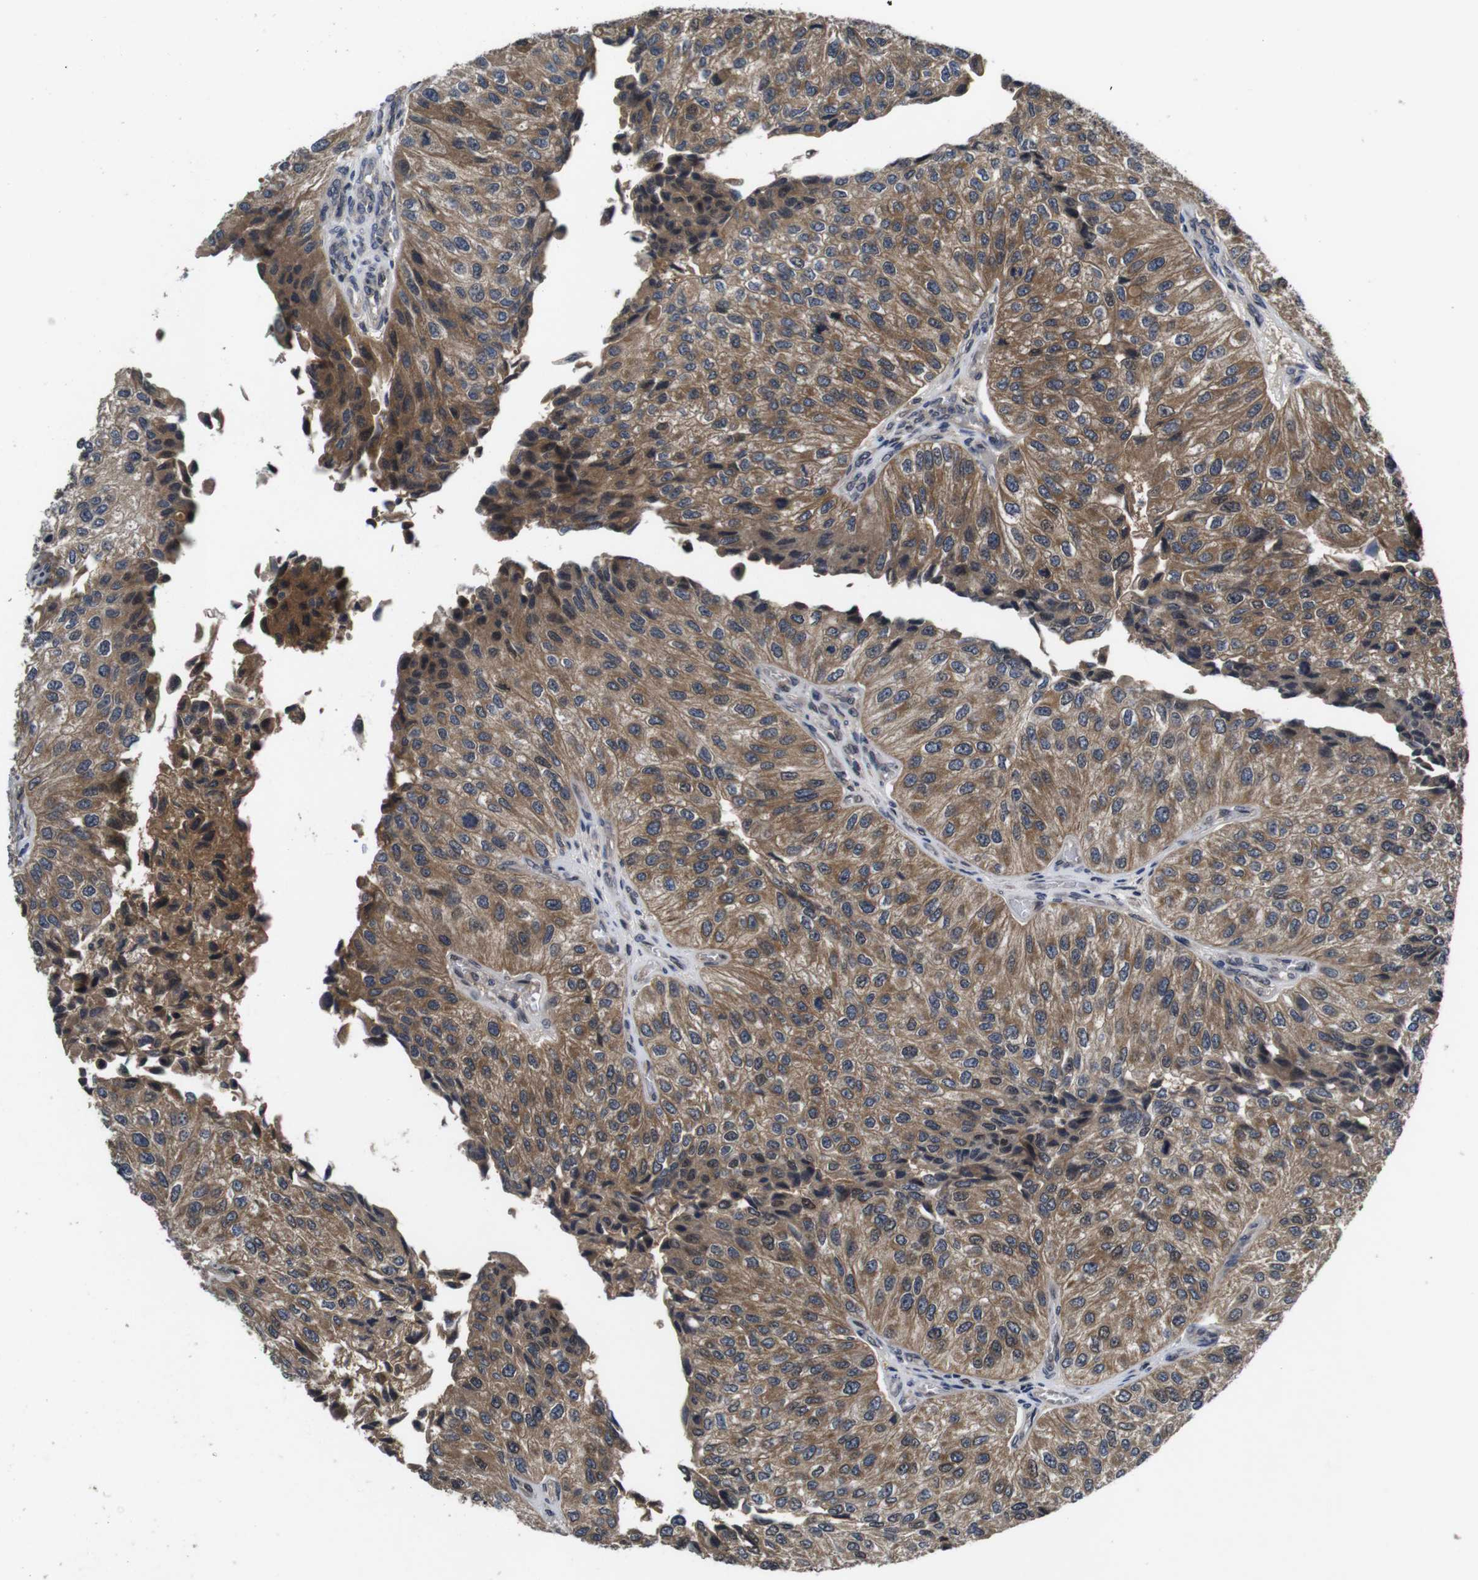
{"staining": {"intensity": "moderate", "quantity": ">75%", "location": "cytoplasmic/membranous,nuclear"}, "tissue": "urothelial cancer", "cell_type": "Tumor cells", "image_type": "cancer", "snomed": [{"axis": "morphology", "description": "Urothelial carcinoma, High grade"}, {"axis": "topography", "description": "Kidney"}, {"axis": "topography", "description": "Urinary bladder"}], "caption": "A high-resolution micrograph shows IHC staining of urothelial cancer, which exhibits moderate cytoplasmic/membranous and nuclear expression in about >75% of tumor cells. (DAB (3,3'-diaminobenzidine) IHC with brightfield microscopy, high magnification).", "gene": "ZBTB46", "patient": {"sex": "male", "age": 77}}